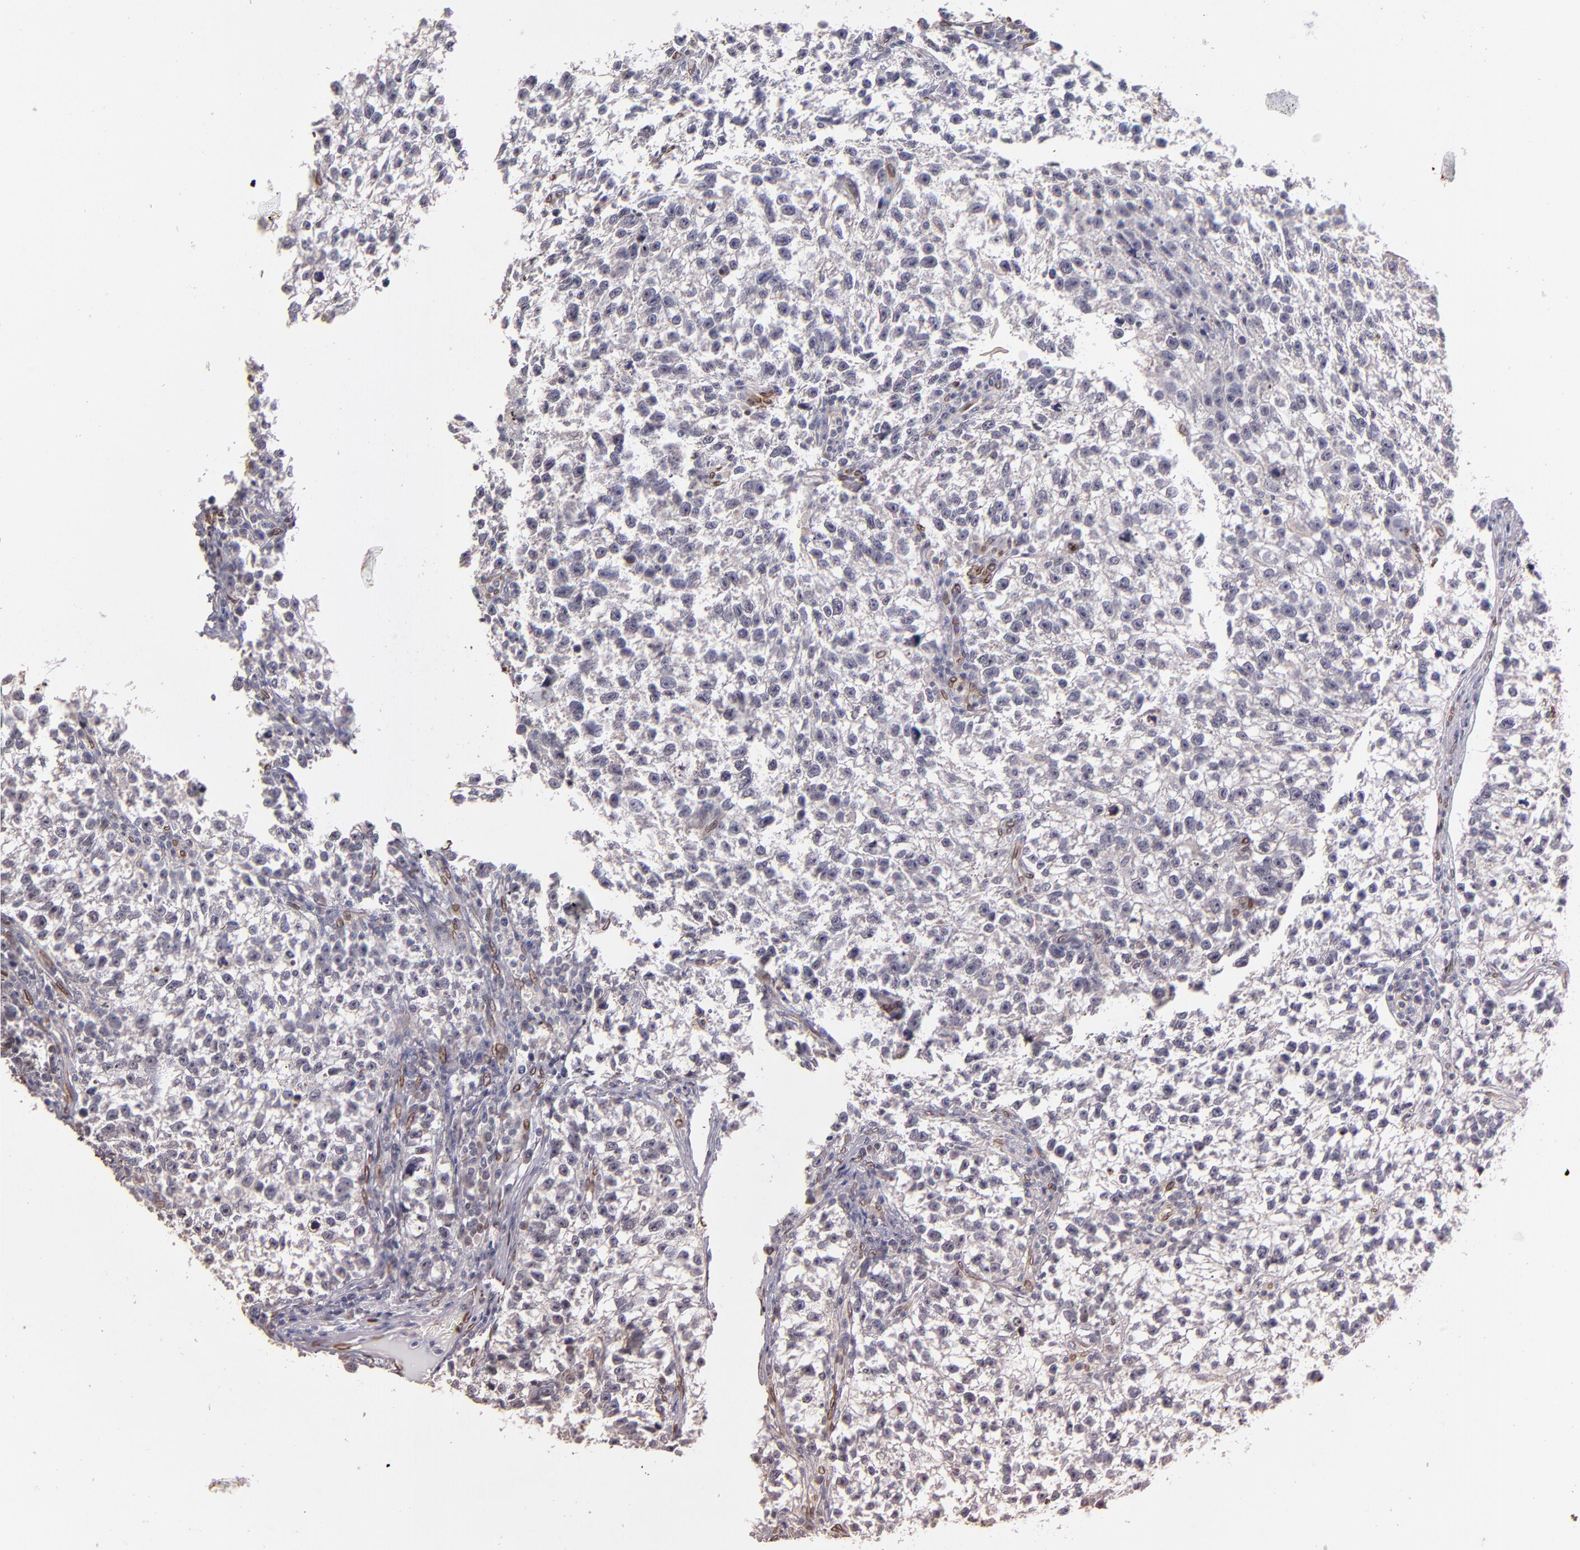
{"staining": {"intensity": "weak", "quantity": "<25%", "location": "nuclear"}, "tissue": "testis cancer", "cell_type": "Tumor cells", "image_type": "cancer", "snomed": [{"axis": "morphology", "description": "Seminoma, NOS"}, {"axis": "topography", "description": "Testis"}], "caption": "Immunohistochemical staining of human testis cancer exhibits no significant positivity in tumor cells.", "gene": "PUM3", "patient": {"sex": "male", "age": 38}}